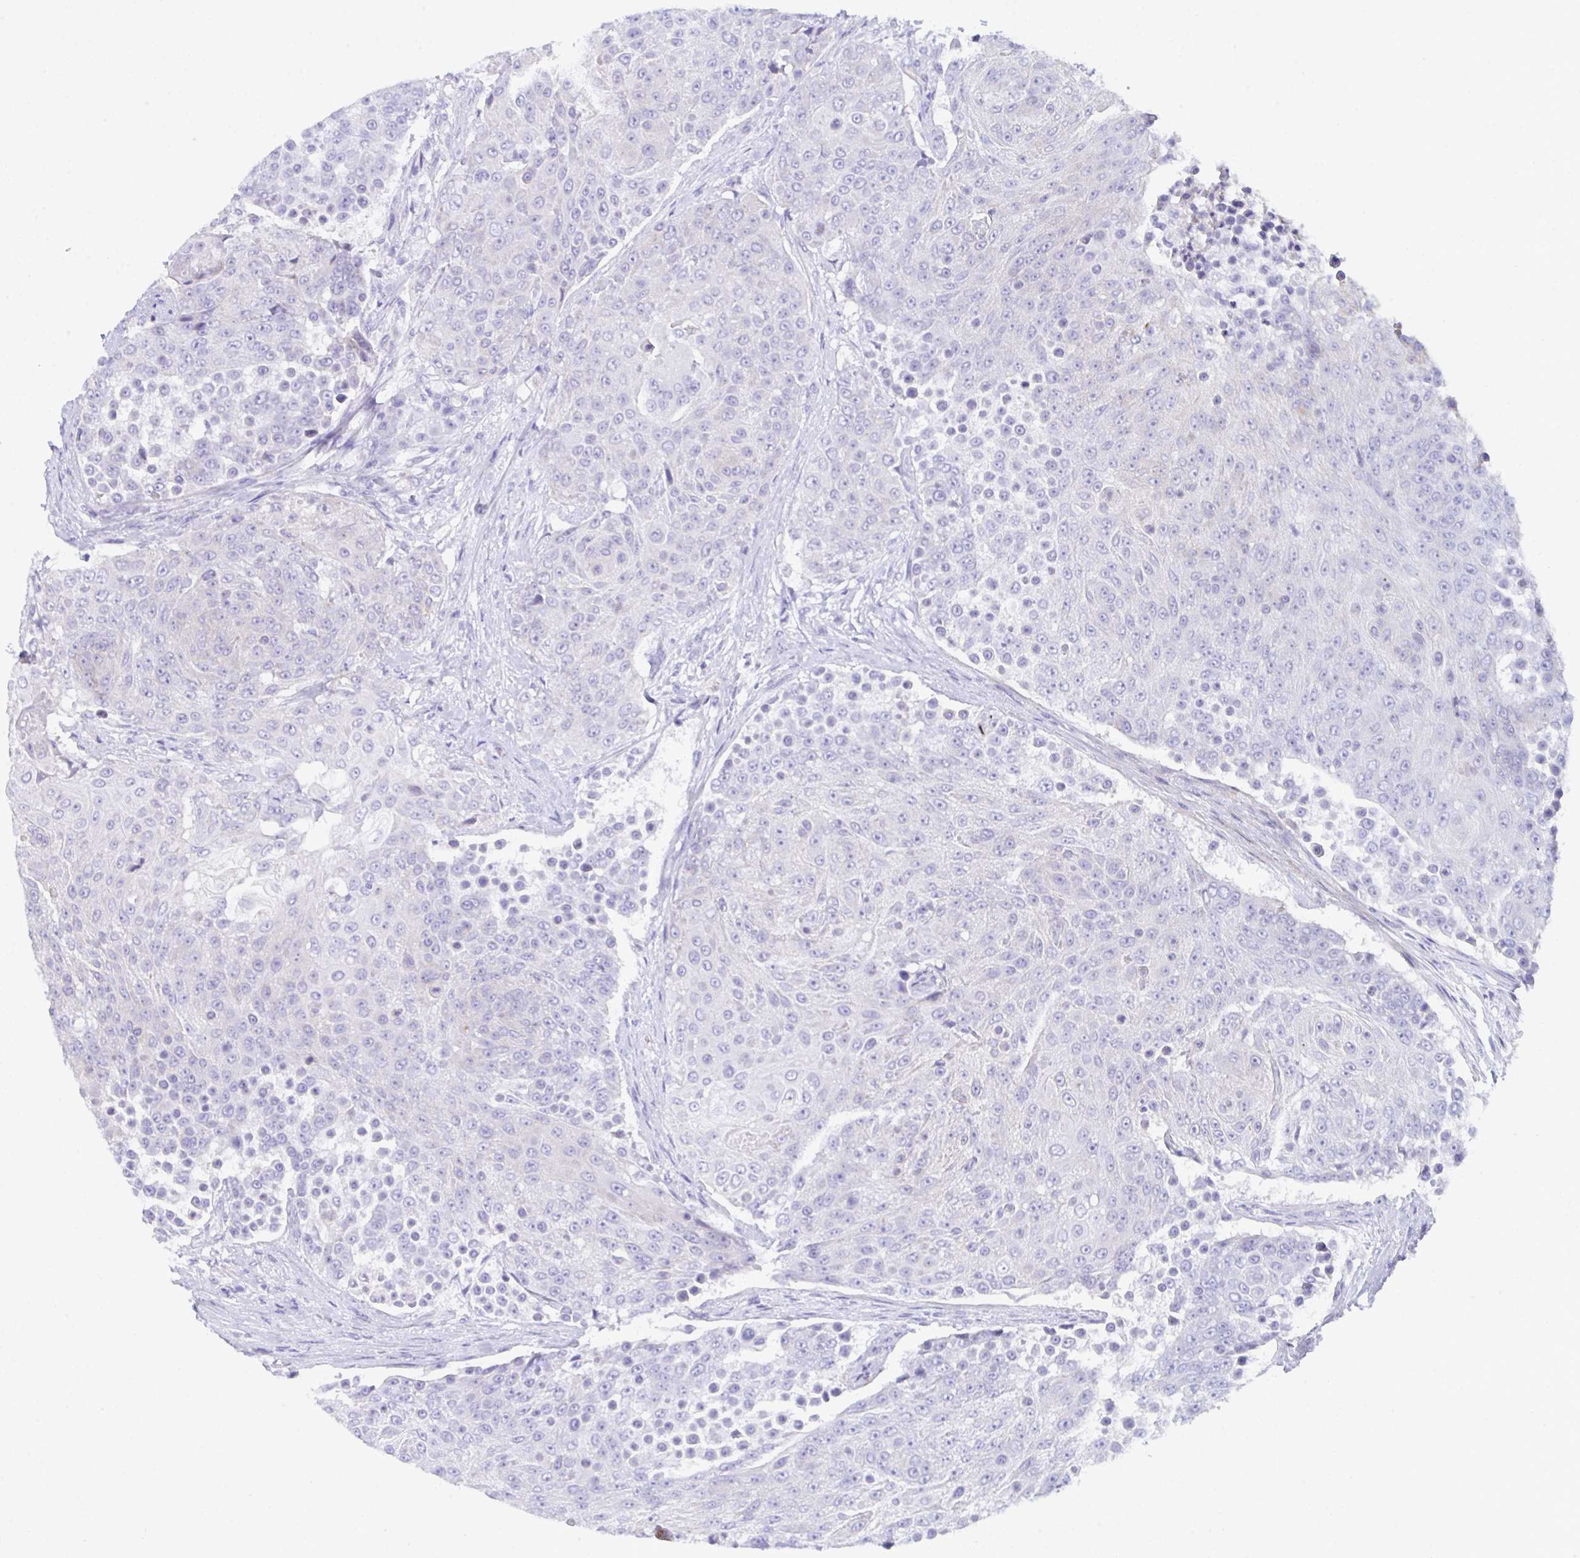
{"staining": {"intensity": "weak", "quantity": "<25%", "location": "cytoplasmic/membranous"}, "tissue": "urothelial cancer", "cell_type": "Tumor cells", "image_type": "cancer", "snomed": [{"axis": "morphology", "description": "Urothelial carcinoma, High grade"}, {"axis": "topography", "description": "Urinary bladder"}], "caption": "Urothelial cancer stained for a protein using immunohistochemistry shows no expression tumor cells.", "gene": "CEP170B", "patient": {"sex": "female", "age": 63}}